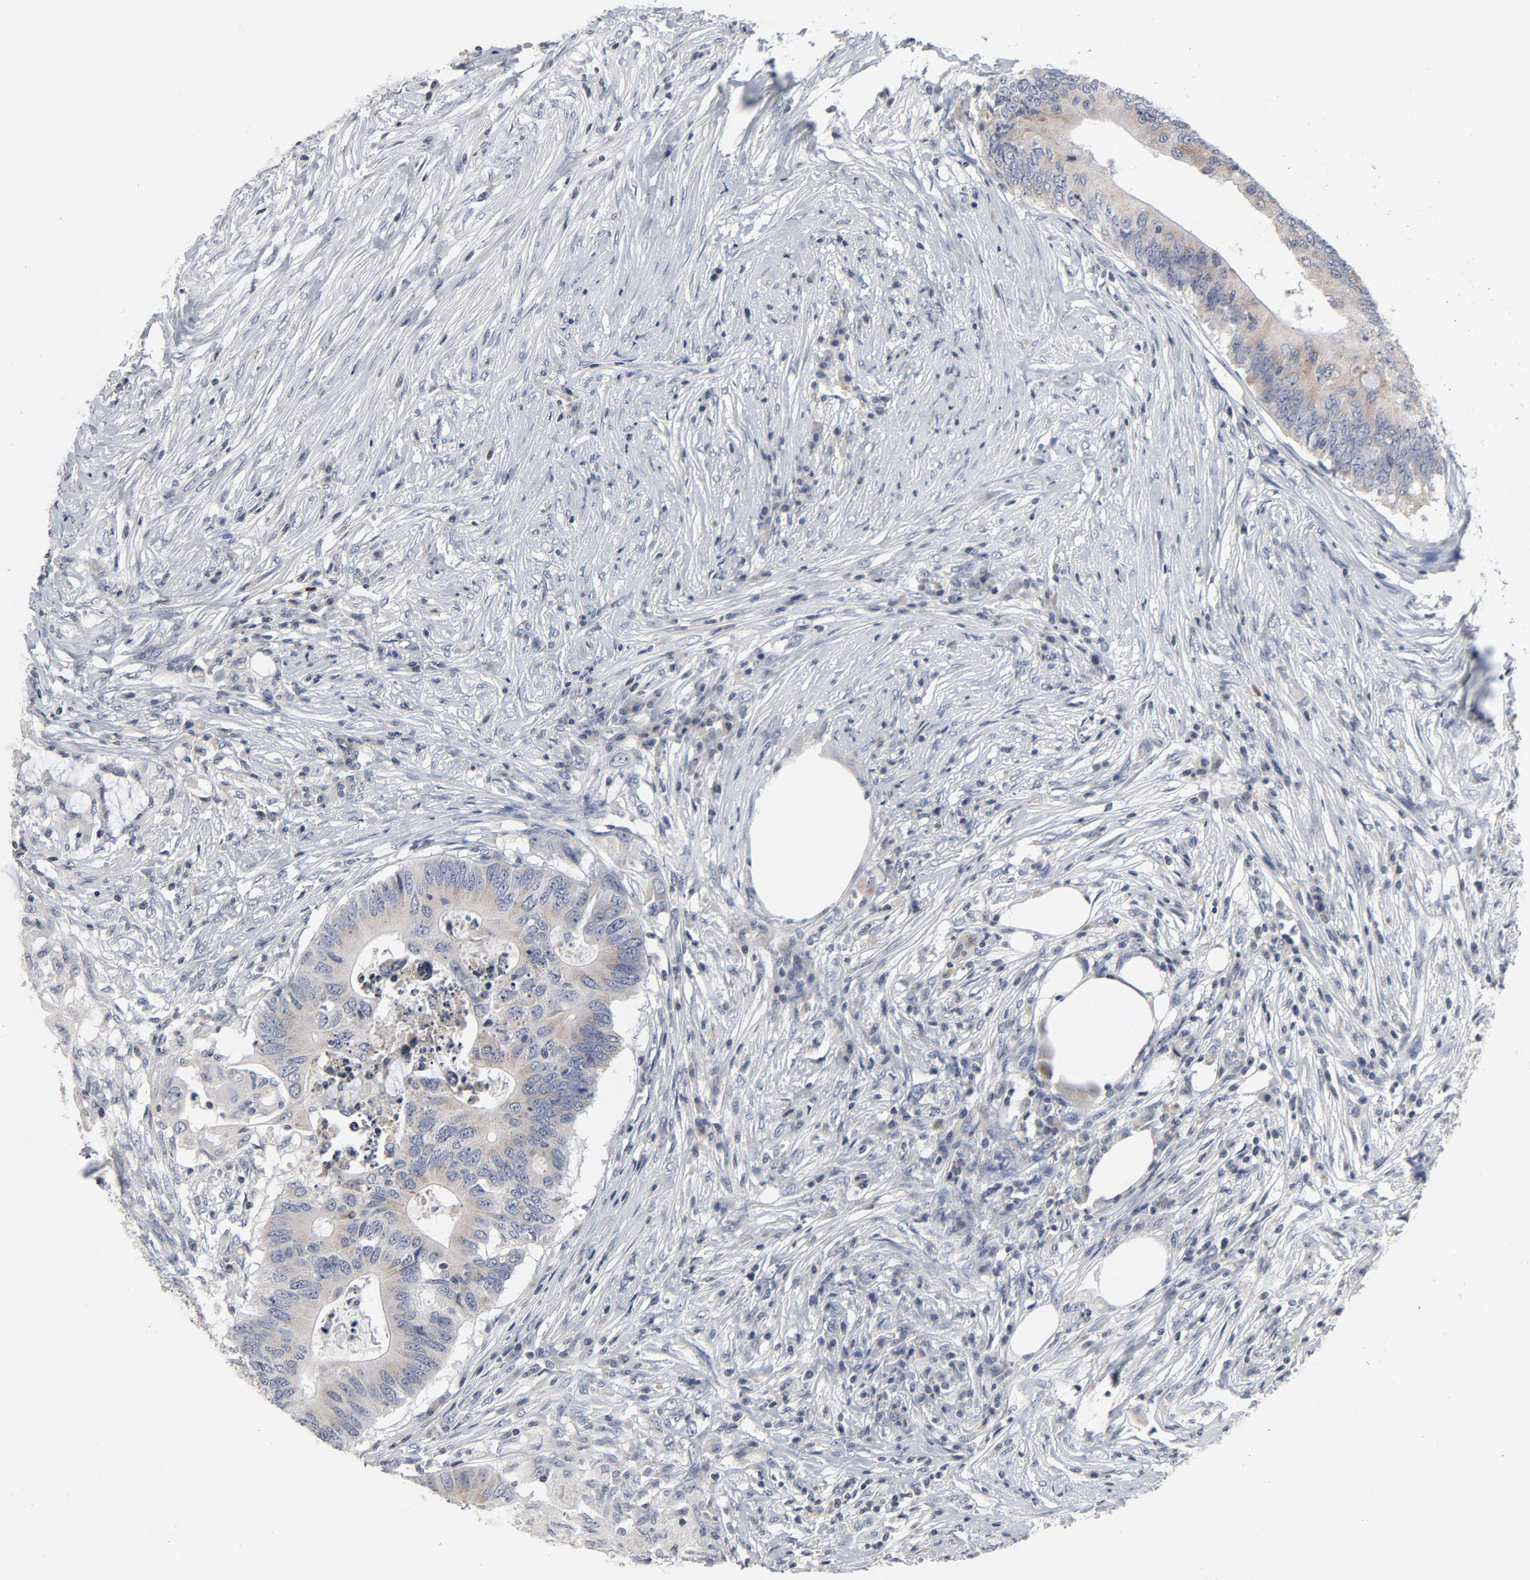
{"staining": {"intensity": "weak", "quantity": "<25%", "location": "cytoplasmic/membranous"}, "tissue": "colorectal cancer", "cell_type": "Tumor cells", "image_type": "cancer", "snomed": [{"axis": "morphology", "description": "Adenocarcinoma, NOS"}, {"axis": "topography", "description": "Colon"}], "caption": "This is an immunohistochemistry photomicrograph of human colorectal cancer. There is no positivity in tumor cells.", "gene": "TCL1A", "patient": {"sex": "male", "age": 71}}